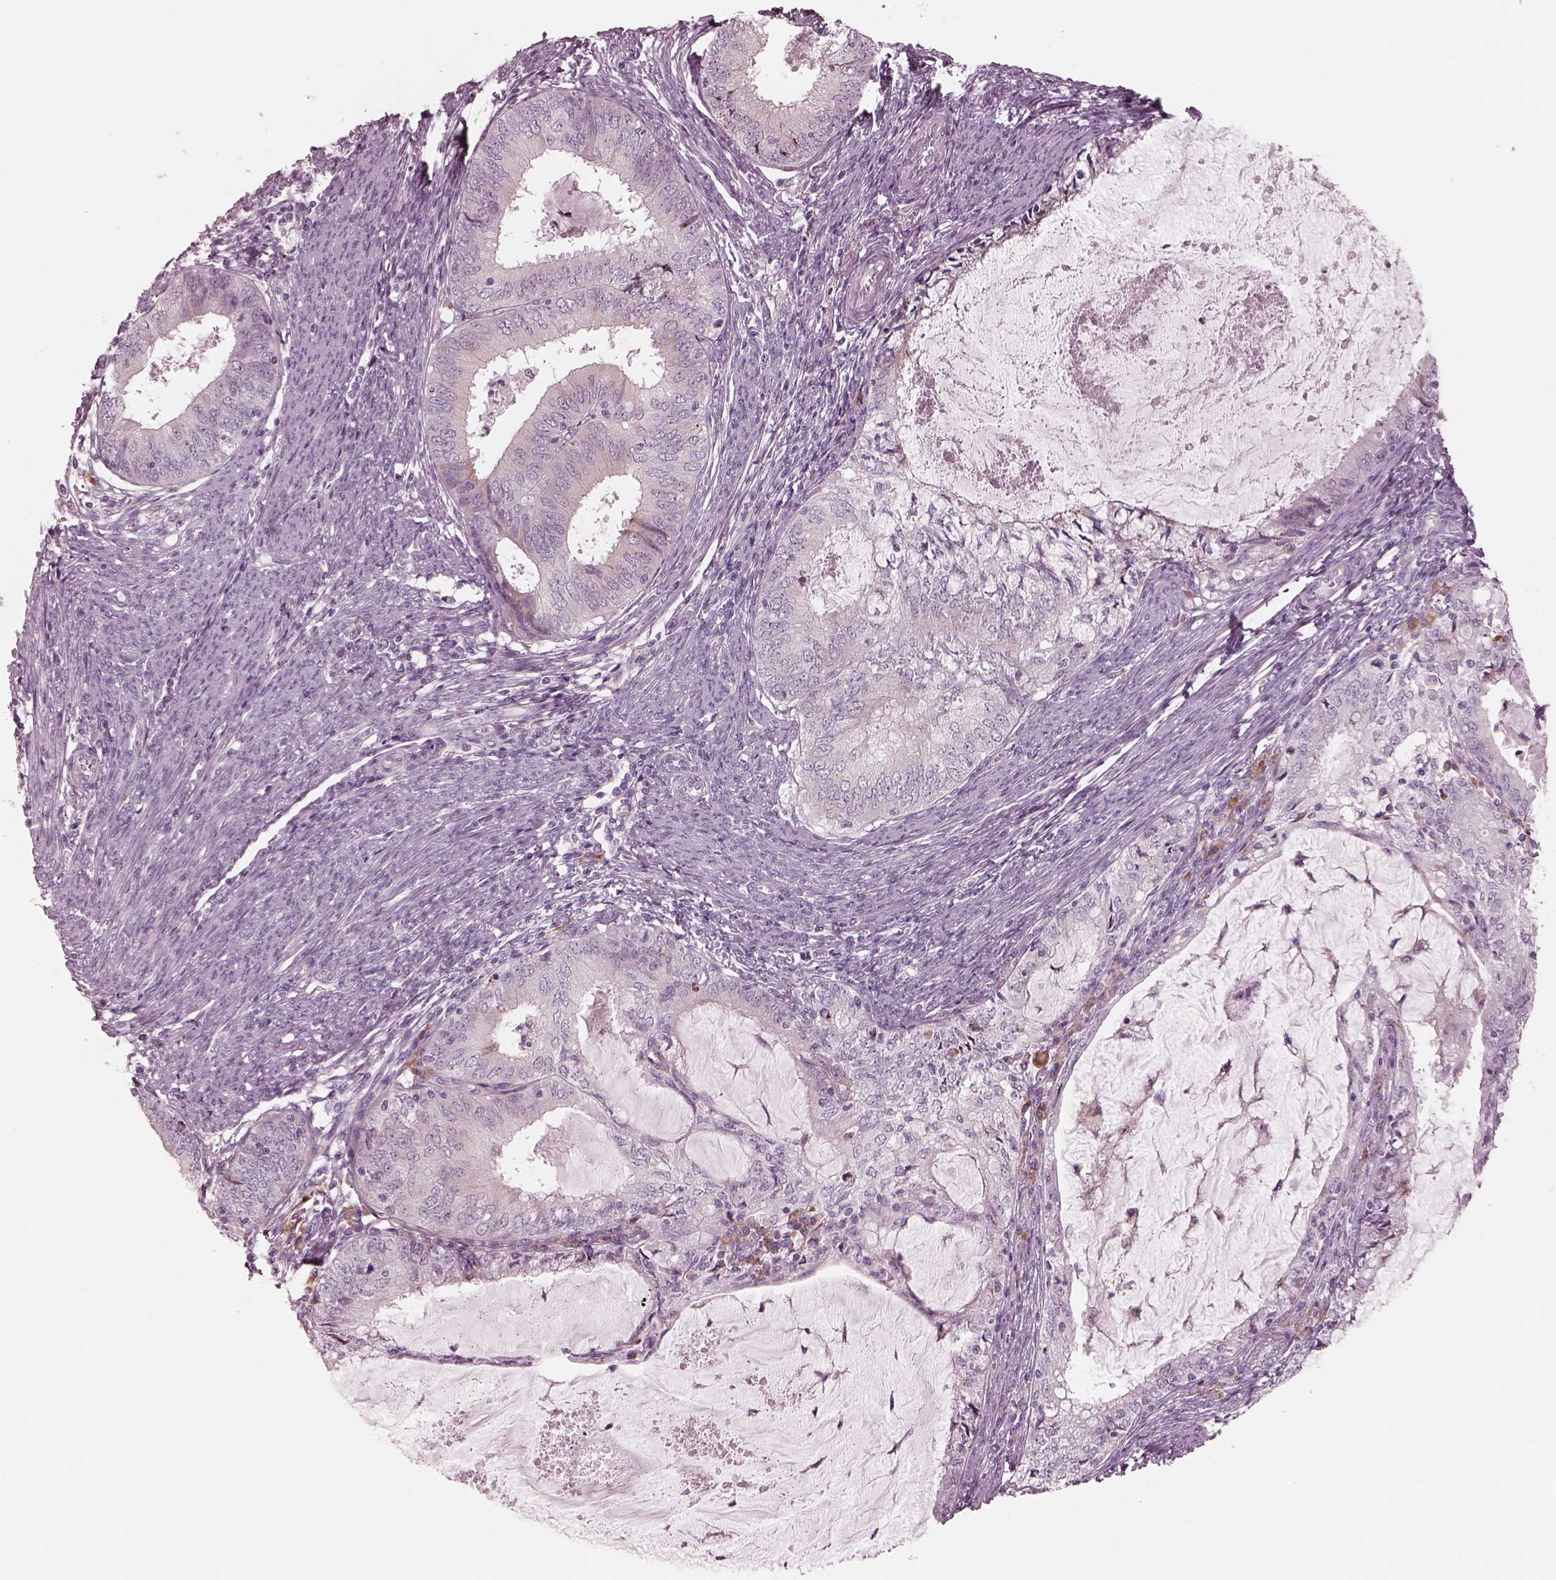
{"staining": {"intensity": "negative", "quantity": "none", "location": "none"}, "tissue": "endometrial cancer", "cell_type": "Tumor cells", "image_type": "cancer", "snomed": [{"axis": "morphology", "description": "Adenocarcinoma, NOS"}, {"axis": "topography", "description": "Endometrium"}], "caption": "Adenocarcinoma (endometrial) stained for a protein using immunohistochemistry reveals no expression tumor cells.", "gene": "CADM2", "patient": {"sex": "female", "age": 57}}